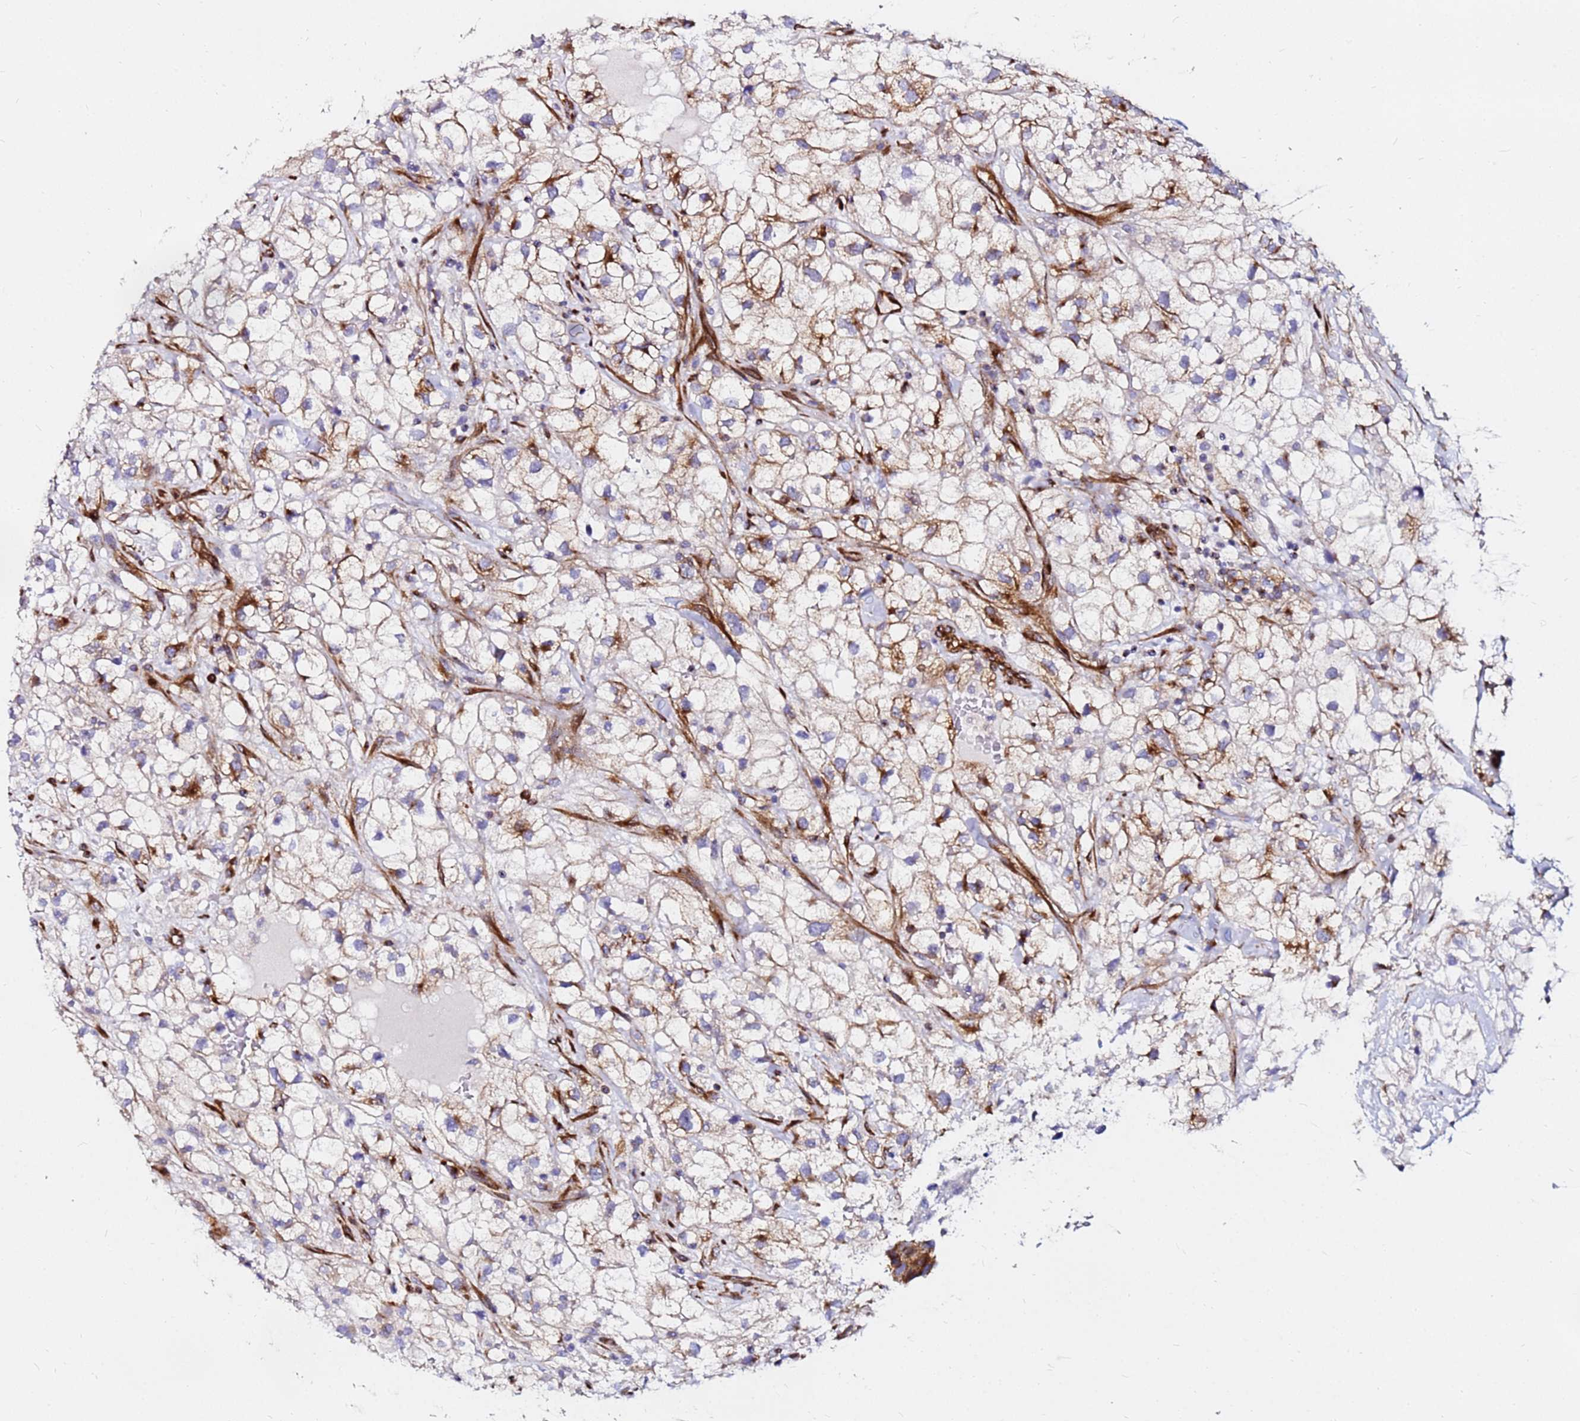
{"staining": {"intensity": "moderate", "quantity": "<25%", "location": "cytoplasmic/membranous"}, "tissue": "renal cancer", "cell_type": "Tumor cells", "image_type": "cancer", "snomed": [{"axis": "morphology", "description": "Adenocarcinoma, NOS"}, {"axis": "topography", "description": "Kidney"}], "caption": "Protein analysis of renal adenocarcinoma tissue reveals moderate cytoplasmic/membranous expression in about <25% of tumor cells.", "gene": "TUBA8", "patient": {"sex": "male", "age": 59}}